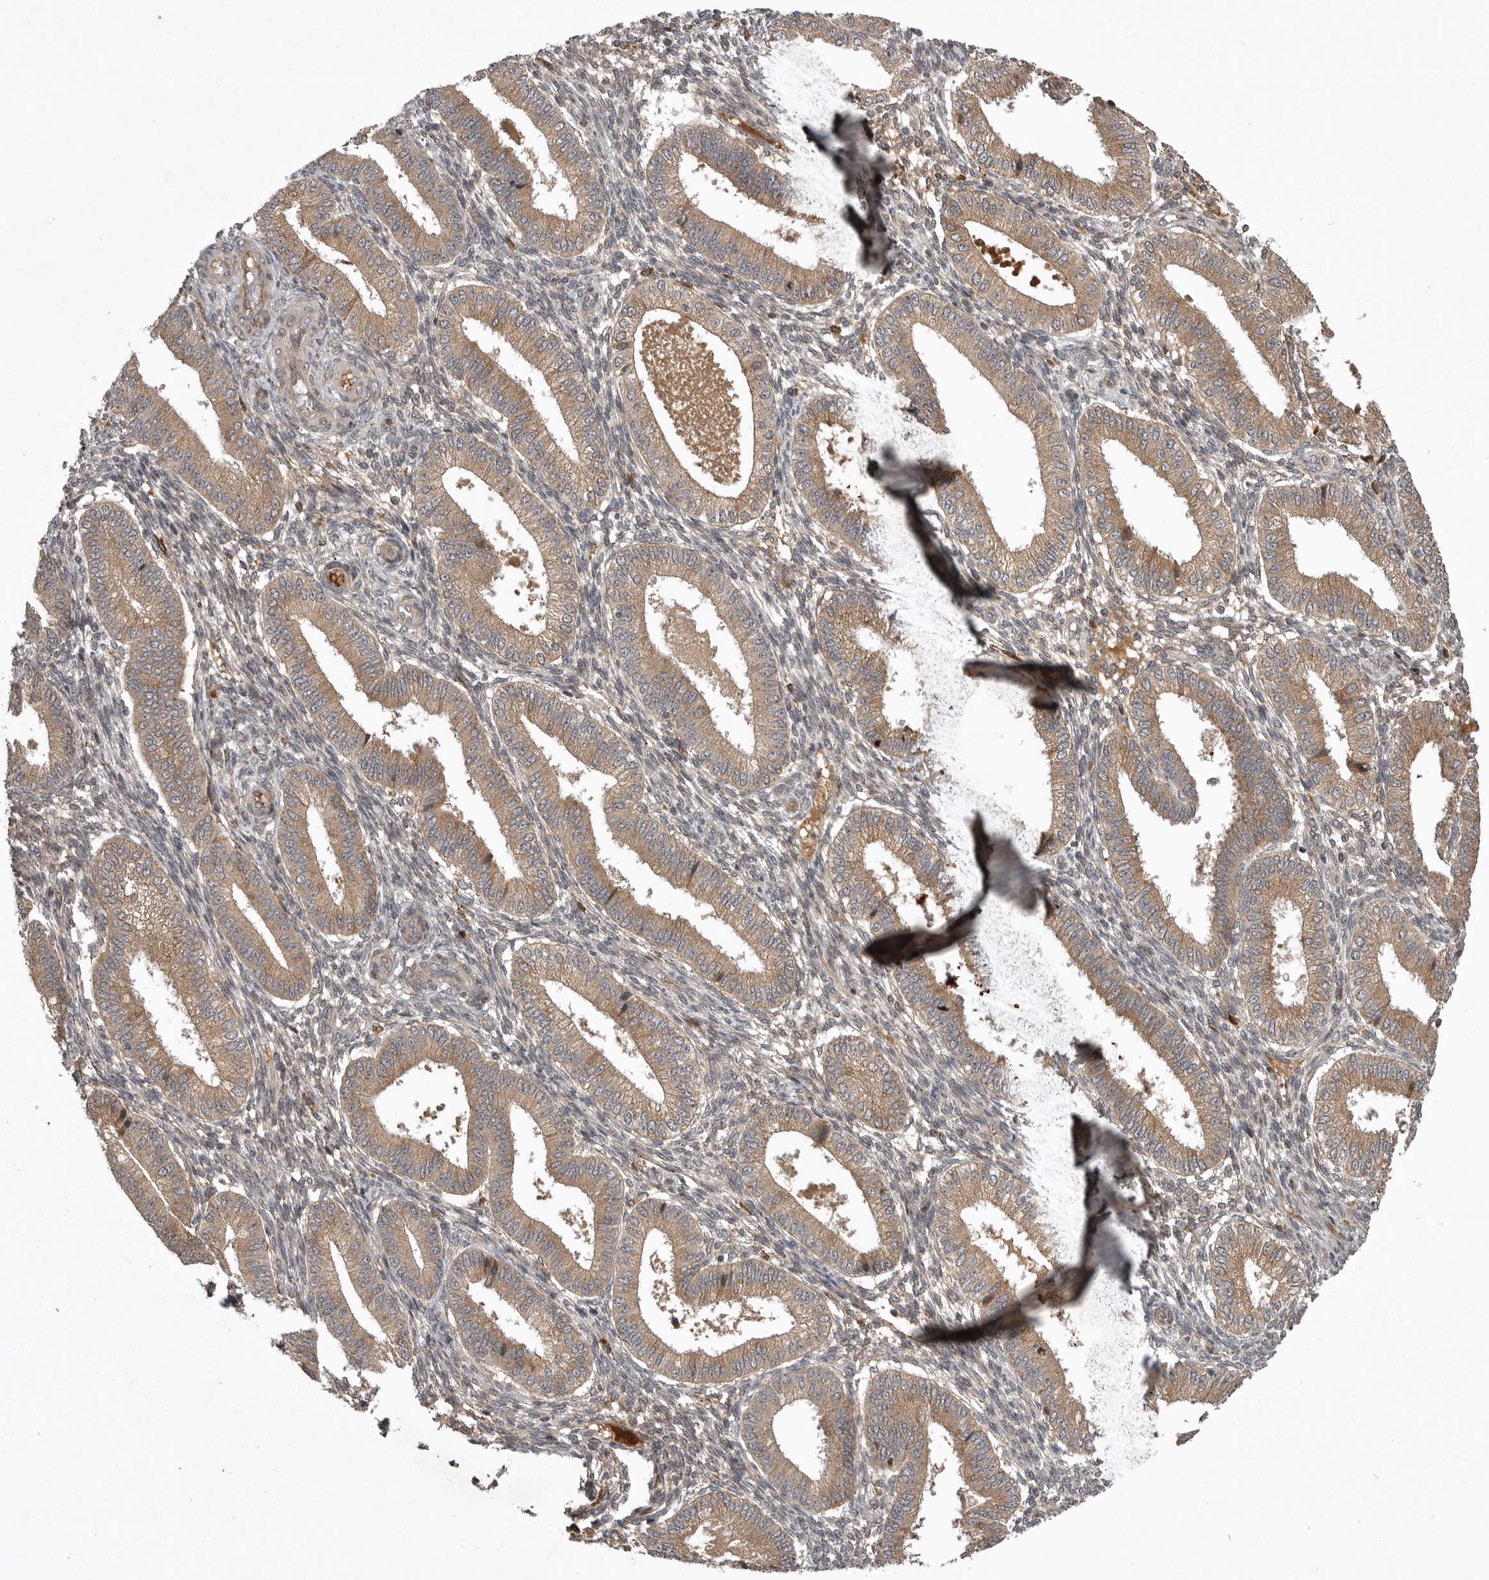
{"staining": {"intensity": "weak", "quantity": "25%-75%", "location": "cytoplasmic/membranous"}, "tissue": "endometrium", "cell_type": "Cells in endometrial stroma", "image_type": "normal", "snomed": [{"axis": "morphology", "description": "Normal tissue, NOS"}, {"axis": "topography", "description": "Endometrium"}], "caption": "Immunohistochemical staining of unremarkable human endometrium shows low levels of weak cytoplasmic/membranous positivity in approximately 25%-75% of cells in endometrial stroma. Nuclei are stained in blue.", "gene": "GPR31", "patient": {"sex": "female", "age": 39}}